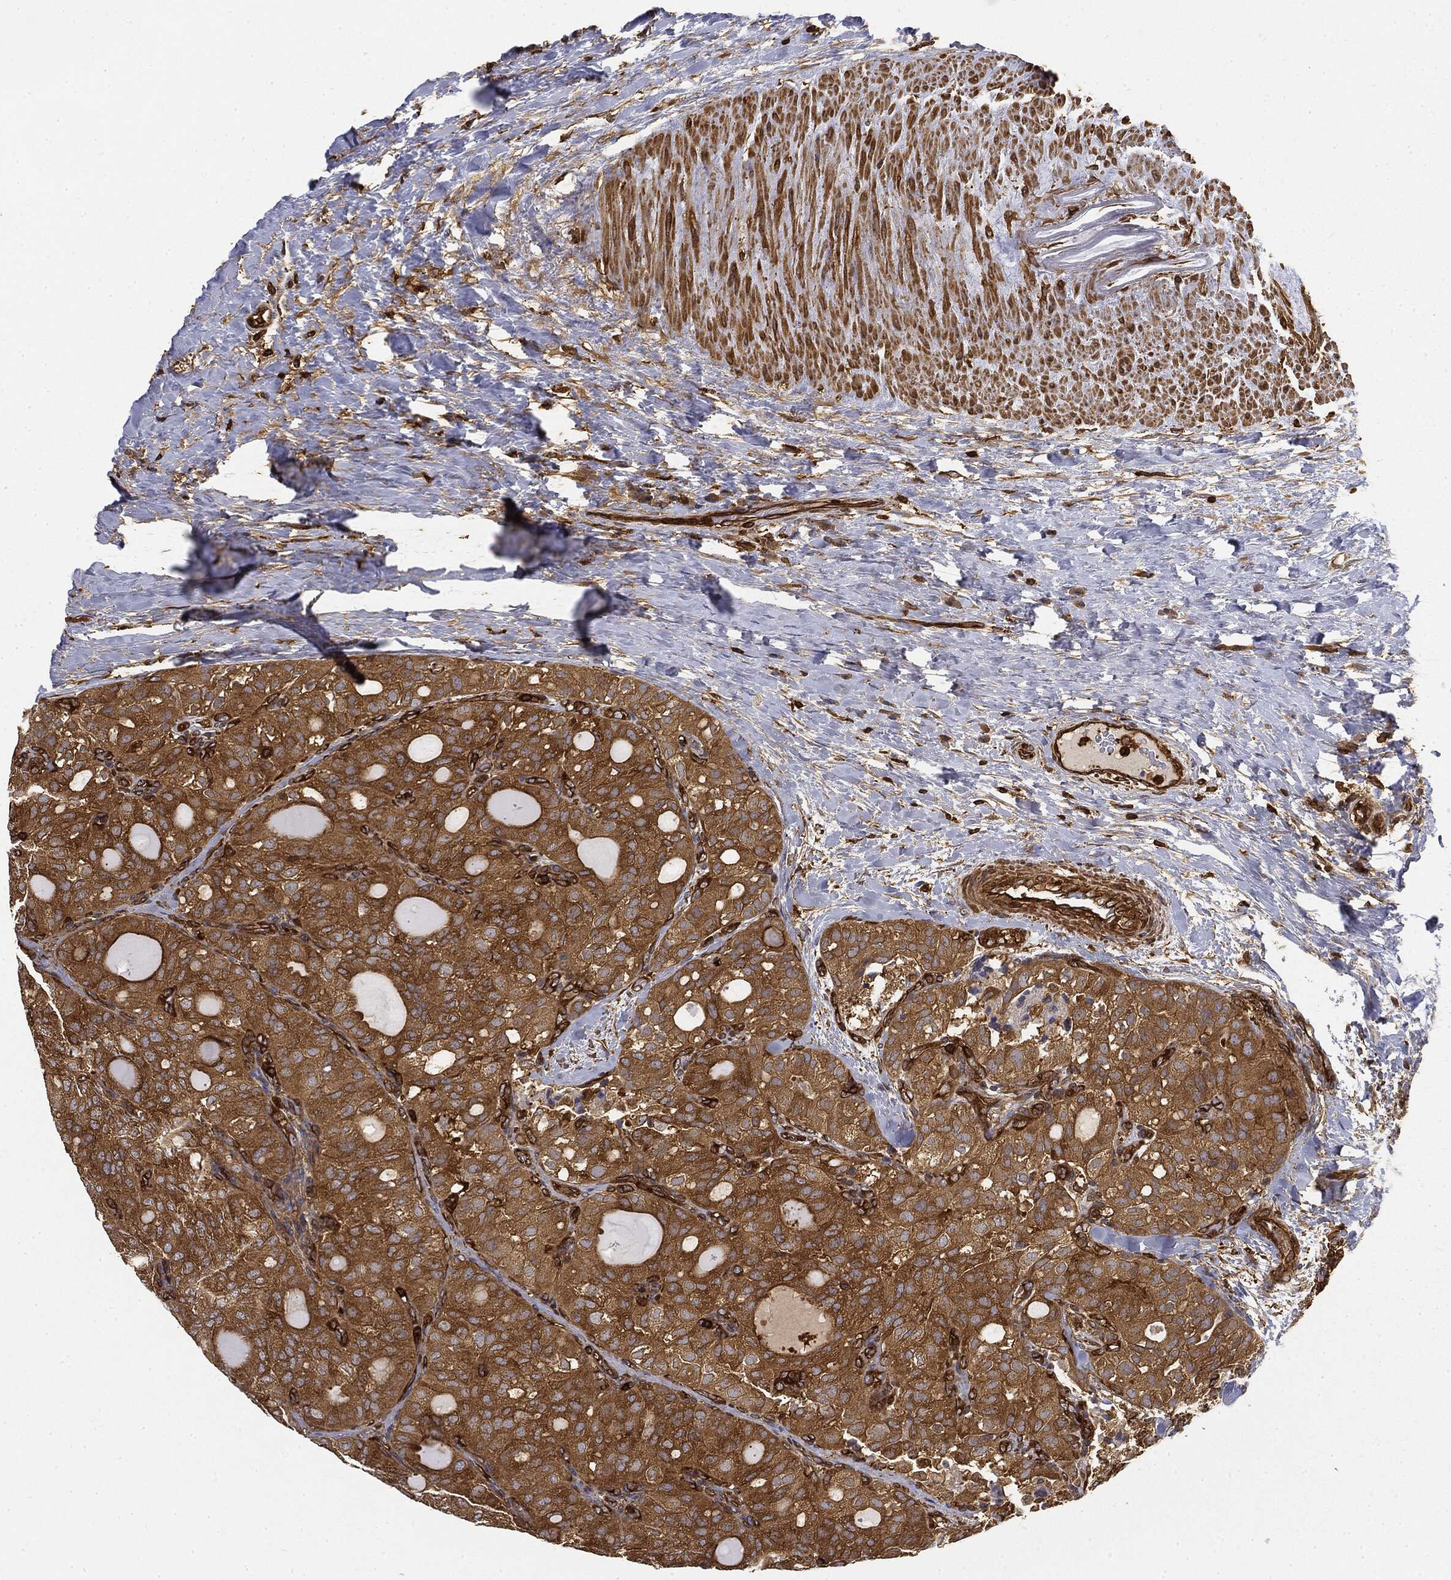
{"staining": {"intensity": "moderate", "quantity": "25%-75%", "location": "cytoplasmic/membranous"}, "tissue": "thyroid cancer", "cell_type": "Tumor cells", "image_type": "cancer", "snomed": [{"axis": "morphology", "description": "Follicular adenoma carcinoma, NOS"}, {"axis": "topography", "description": "Thyroid gland"}], "caption": "Immunohistochemistry (IHC) of human thyroid cancer (follicular adenoma carcinoma) shows medium levels of moderate cytoplasmic/membranous expression in approximately 25%-75% of tumor cells. The staining is performed using DAB brown chromogen to label protein expression. The nuclei are counter-stained blue using hematoxylin.", "gene": "WDR1", "patient": {"sex": "male", "age": 75}}